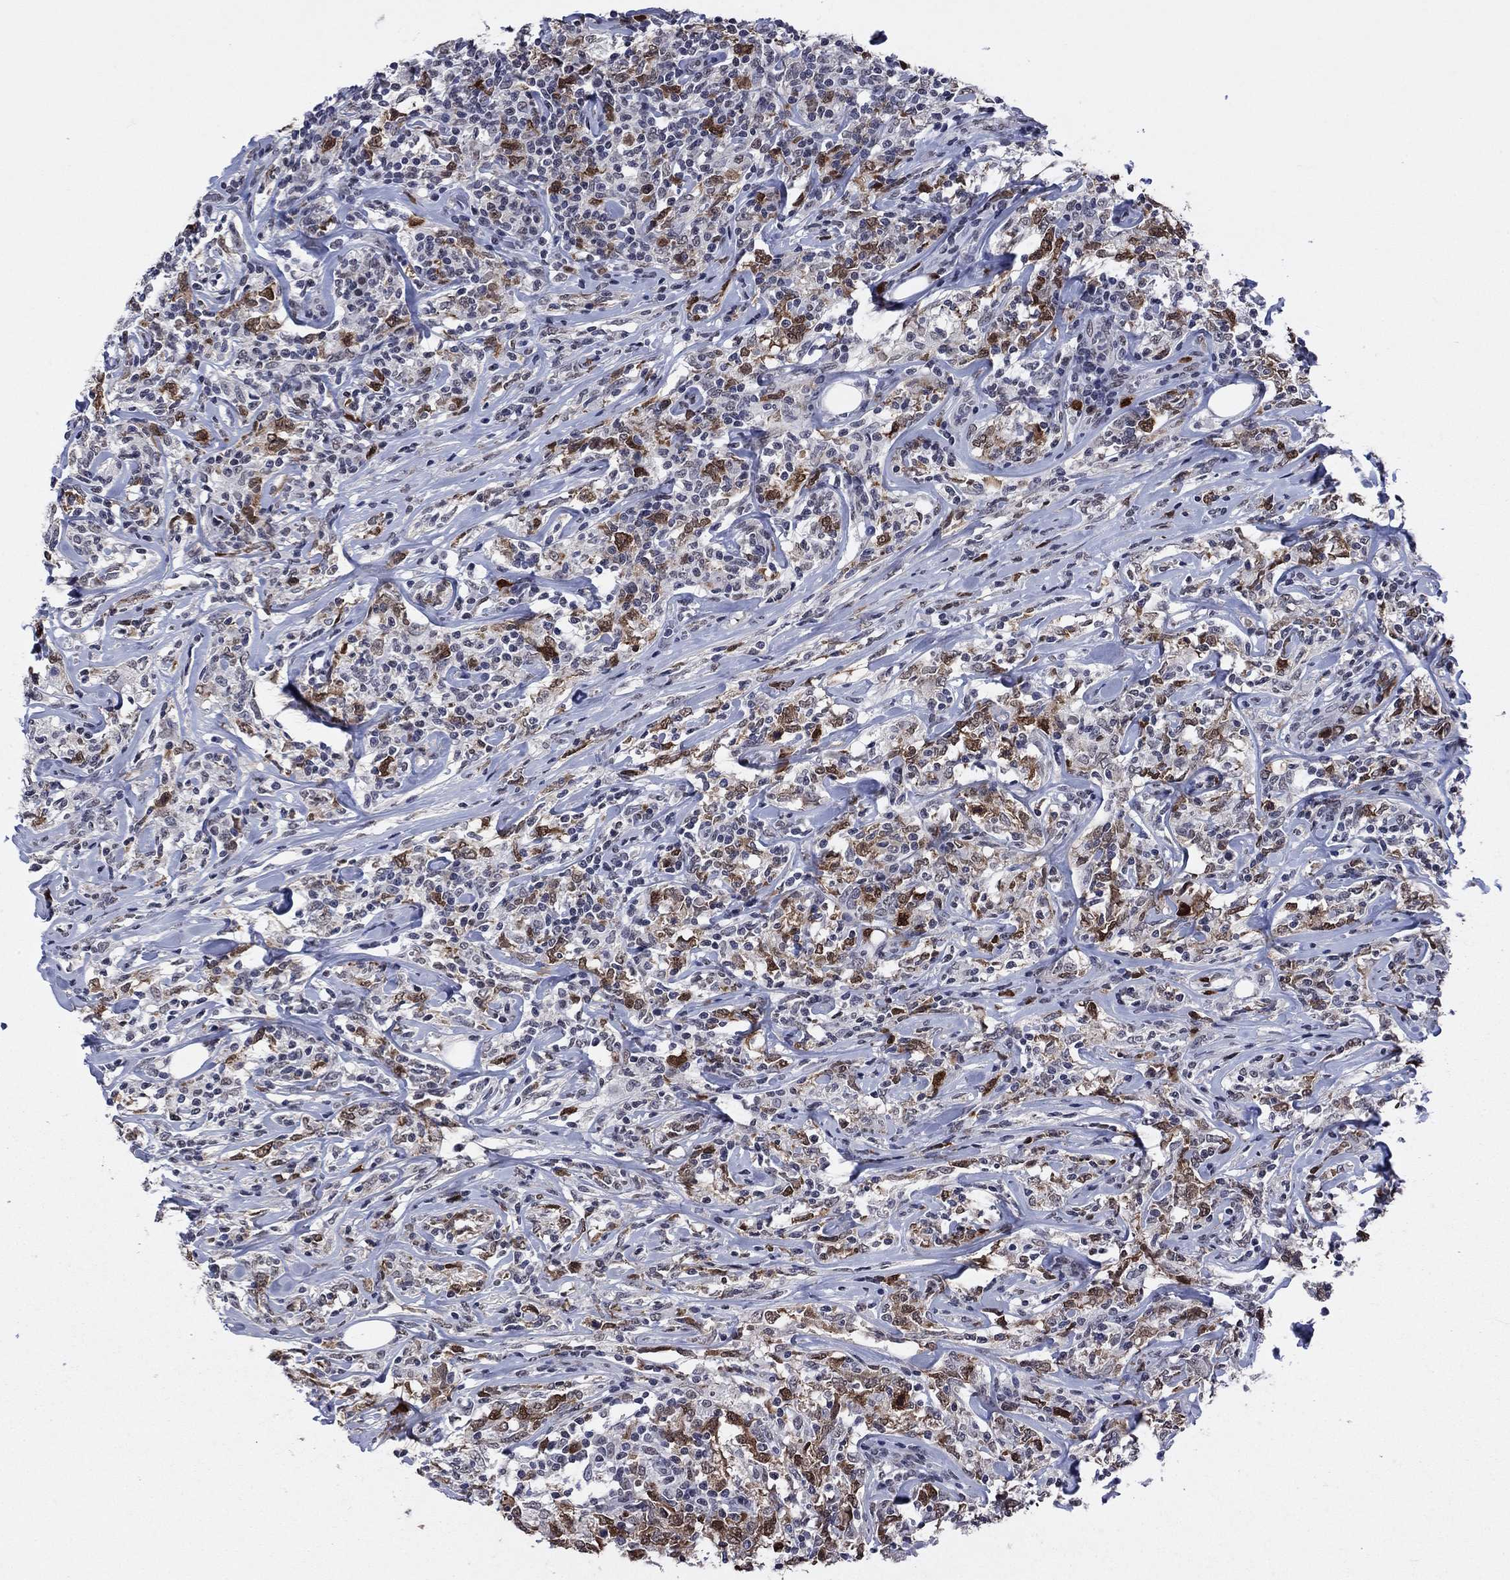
{"staining": {"intensity": "moderate", "quantity": "25%-75%", "location": "nuclear"}, "tissue": "lymphoma", "cell_type": "Tumor cells", "image_type": "cancer", "snomed": [{"axis": "morphology", "description": "Malignant lymphoma, non-Hodgkin's type, High grade"}, {"axis": "topography", "description": "Lymph node"}], "caption": "Human high-grade malignant lymphoma, non-Hodgkin's type stained with a brown dye demonstrates moderate nuclear positive expression in approximately 25%-75% of tumor cells.", "gene": "TYMS", "patient": {"sex": "female", "age": 84}}